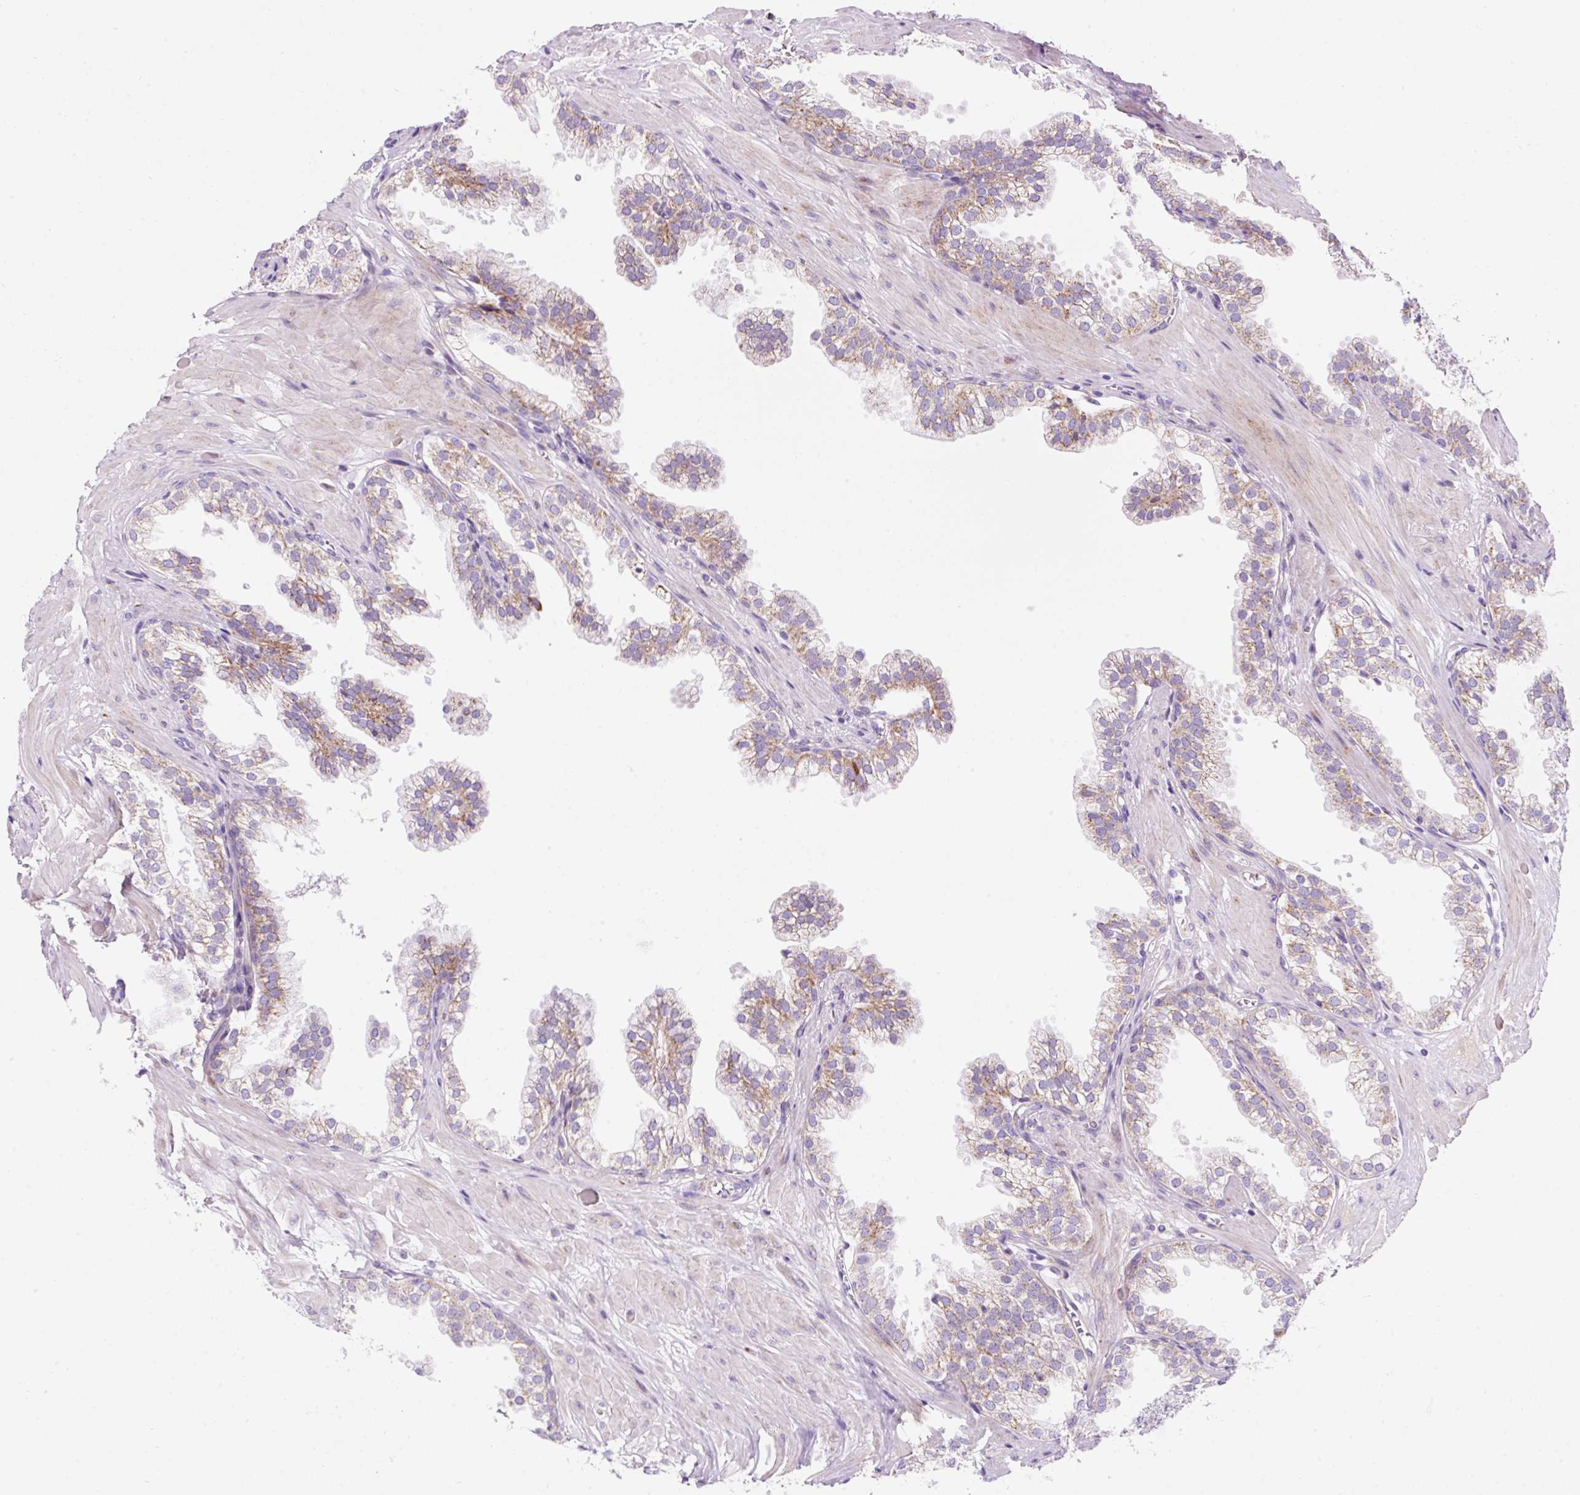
{"staining": {"intensity": "moderate", "quantity": "25%-75%", "location": "cytoplasmic/membranous"}, "tissue": "prostate", "cell_type": "Glandular cells", "image_type": "normal", "snomed": [{"axis": "morphology", "description": "Normal tissue, NOS"}, {"axis": "topography", "description": "Prostate"}, {"axis": "topography", "description": "Peripheral nerve tissue"}], "caption": "Glandular cells display medium levels of moderate cytoplasmic/membranous positivity in approximately 25%-75% of cells in benign human prostate. (Stains: DAB in brown, nuclei in blue, Microscopy: brightfield microscopy at high magnification).", "gene": "PLPP2", "patient": {"sex": "male", "age": 55}}